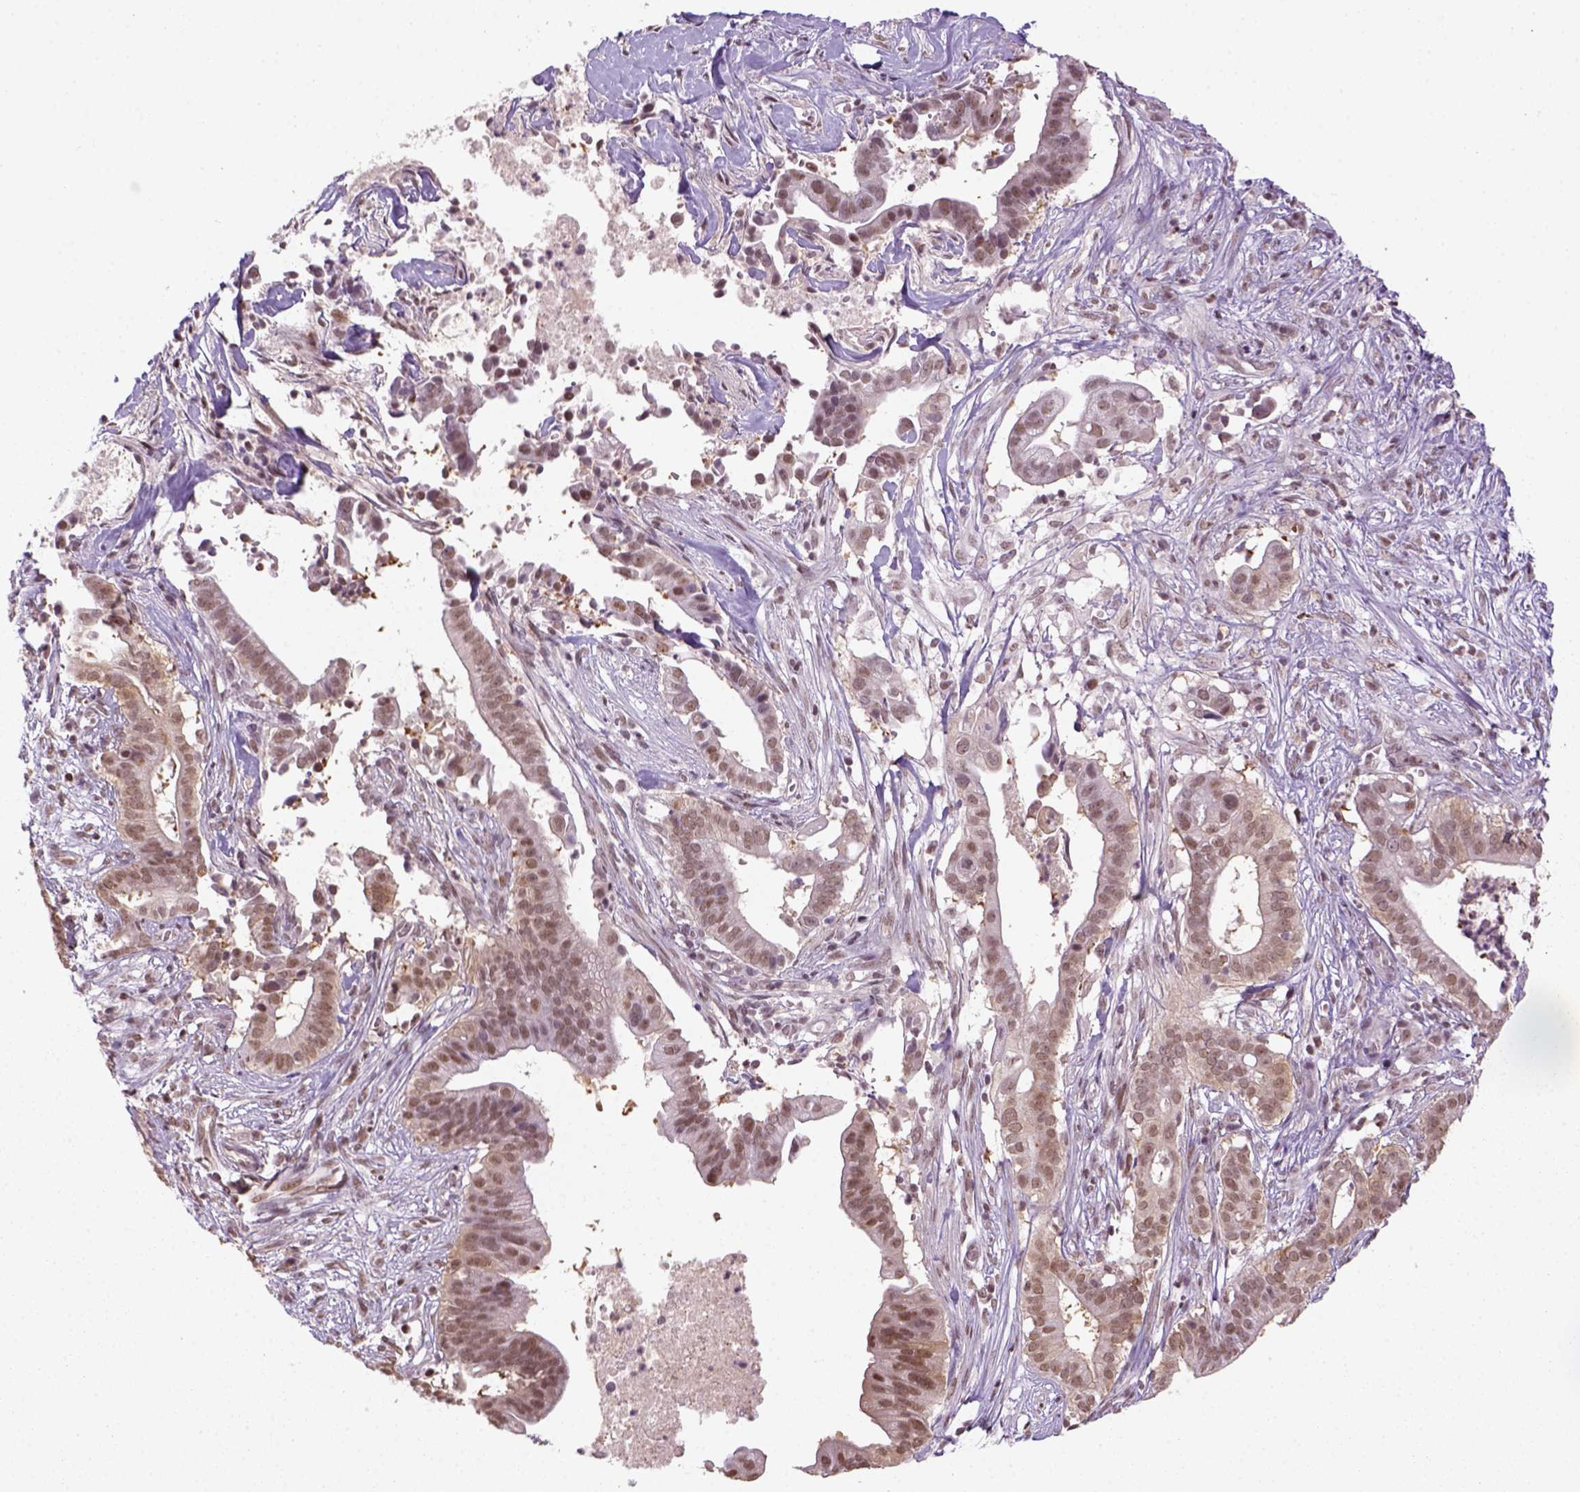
{"staining": {"intensity": "moderate", "quantity": ">75%", "location": "nuclear"}, "tissue": "pancreatic cancer", "cell_type": "Tumor cells", "image_type": "cancer", "snomed": [{"axis": "morphology", "description": "Adenocarcinoma, NOS"}, {"axis": "topography", "description": "Pancreas"}], "caption": "Human adenocarcinoma (pancreatic) stained for a protein (brown) displays moderate nuclear positive expression in about >75% of tumor cells.", "gene": "GOT1", "patient": {"sex": "male", "age": 61}}